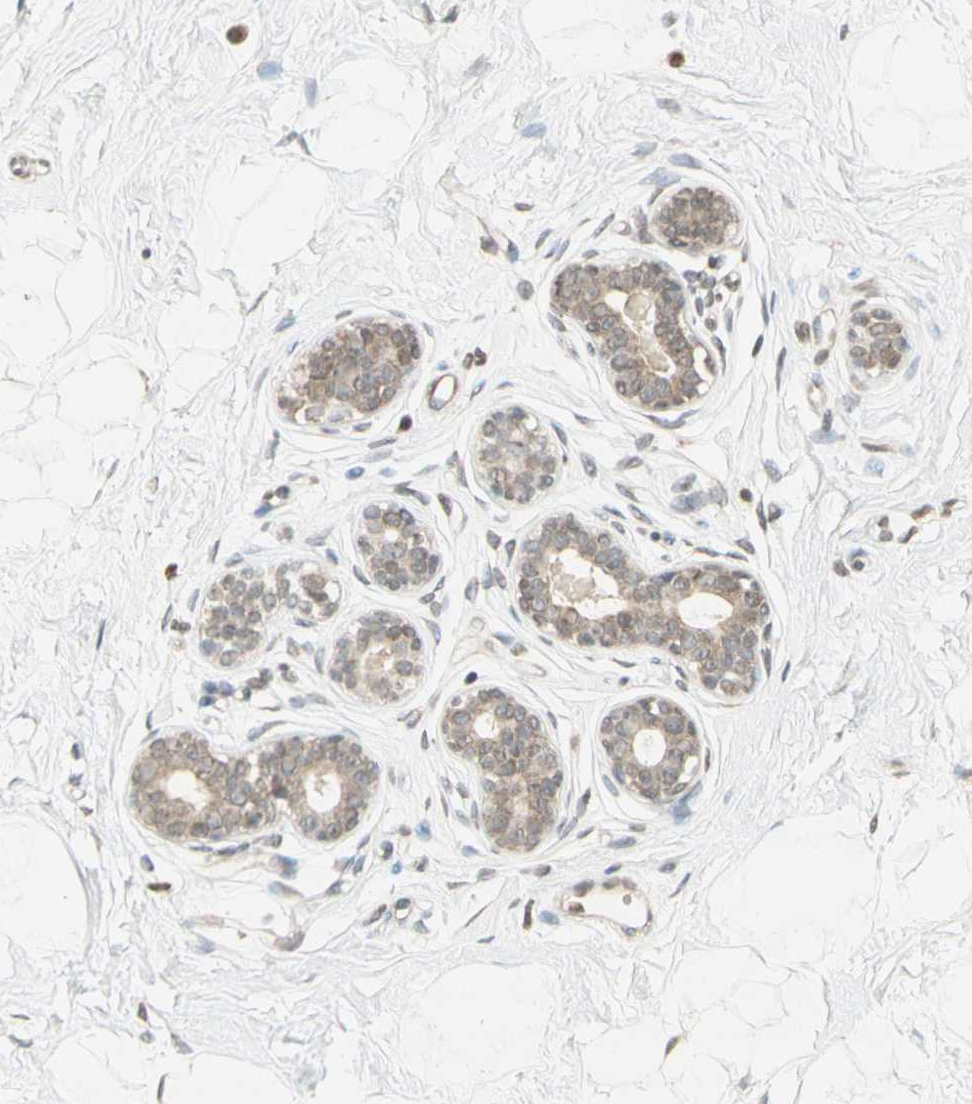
{"staining": {"intensity": "weak", "quantity": ">75%", "location": "cytoplasmic/membranous"}, "tissue": "breast", "cell_type": "Adipocytes", "image_type": "normal", "snomed": [{"axis": "morphology", "description": "Normal tissue, NOS"}, {"axis": "topography", "description": "Breast"}], "caption": "An IHC micrograph of benign tissue is shown. Protein staining in brown labels weak cytoplasmic/membranous positivity in breast within adipocytes. Using DAB (3,3'-diaminobenzidine) (brown) and hematoxylin (blue) stains, captured at high magnification using brightfield microscopy.", "gene": "CCNI", "patient": {"sex": "female", "age": 23}}